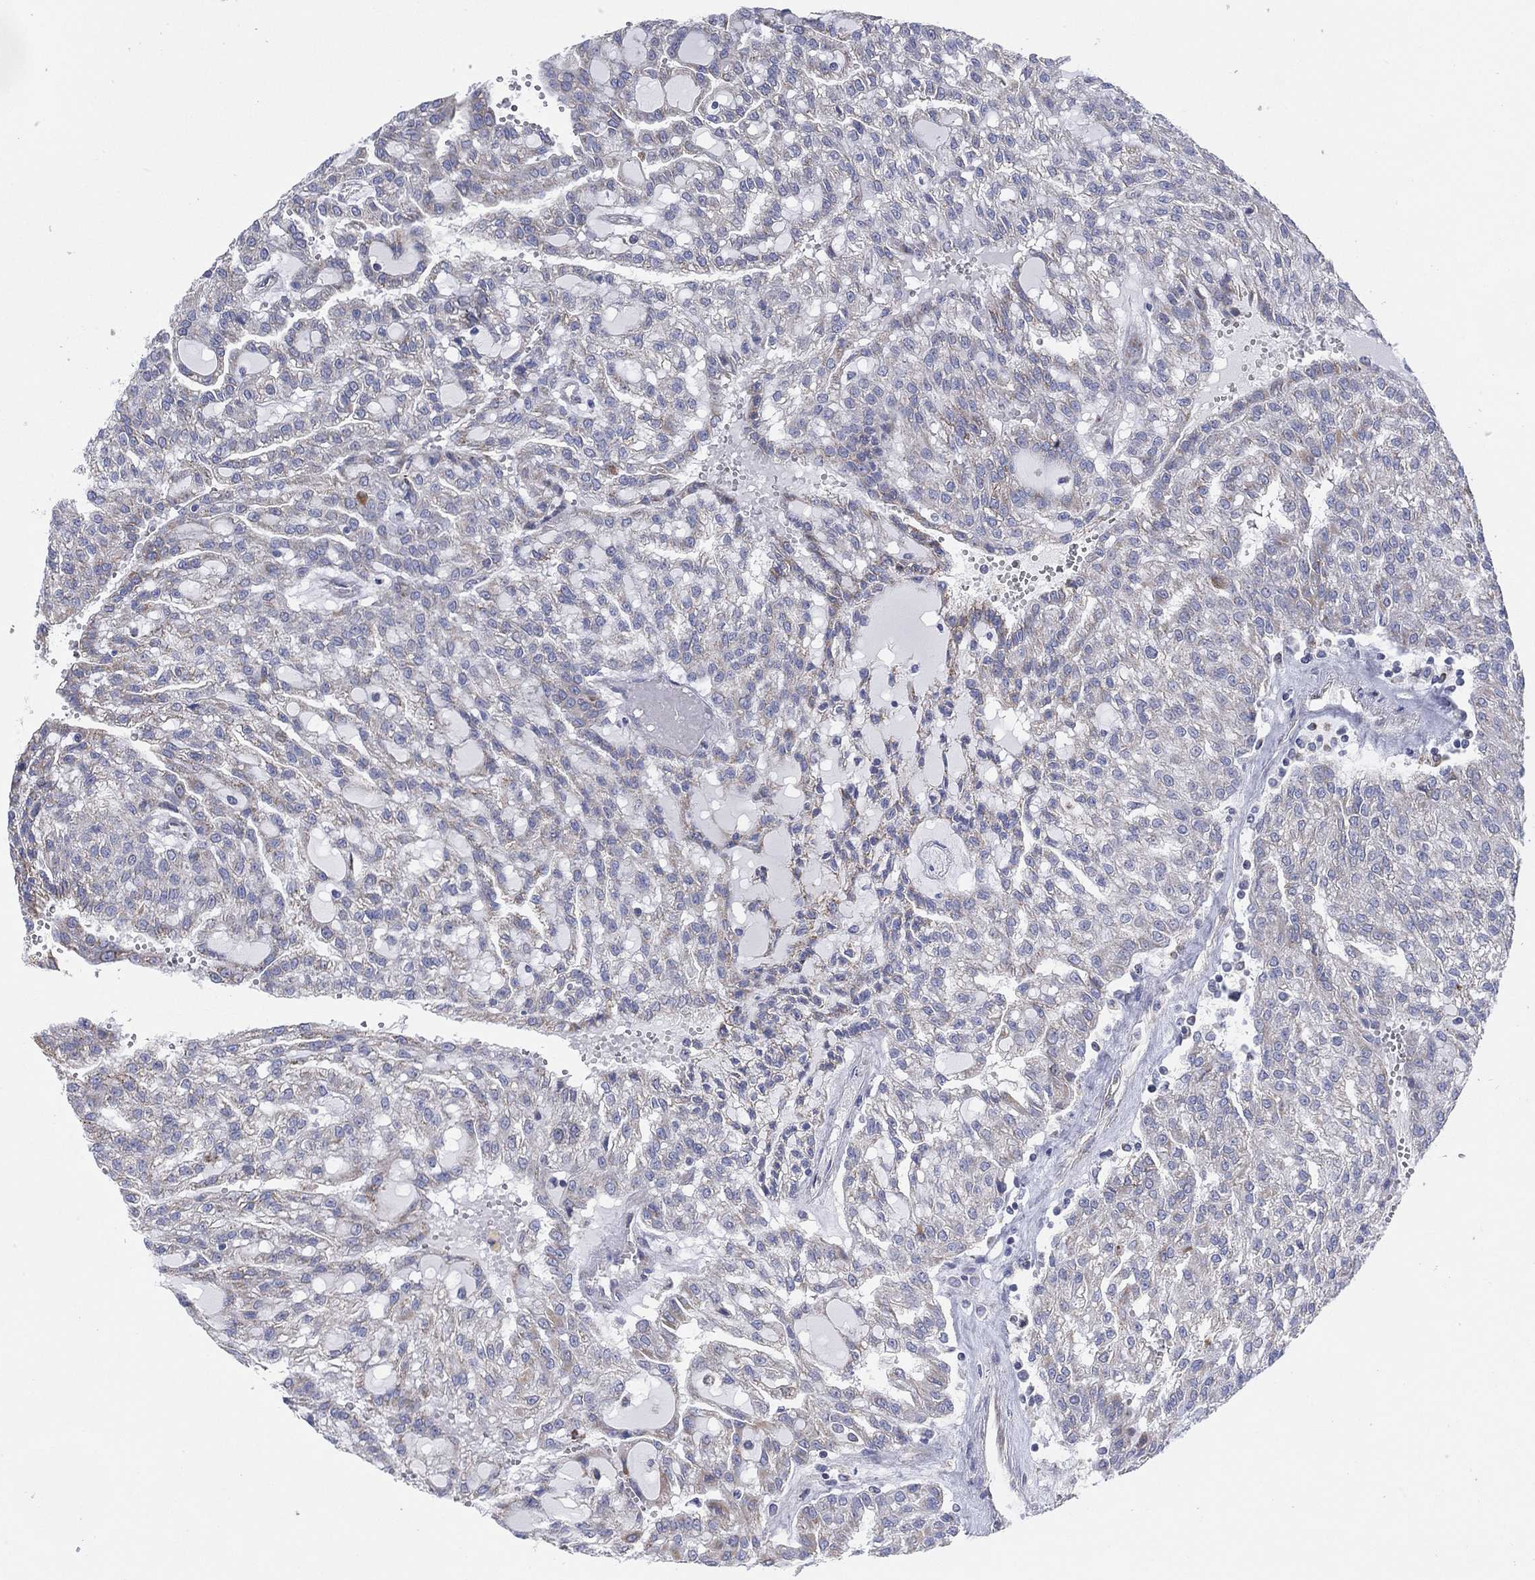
{"staining": {"intensity": "negative", "quantity": "none", "location": "none"}, "tissue": "renal cancer", "cell_type": "Tumor cells", "image_type": "cancer", "snomed": [{"axis": "morphology", "description": "Adenocarcinoma, NOS"}, {"axis": "topography", "description": "Kidney"}], "caption": "Tumor cells are negative for brown protein staining in renal cancer. (DAB immunohistochemistry (IHC), high magnification).", "gene": "INA", "patient": {"sex": "male", "age": 63}}